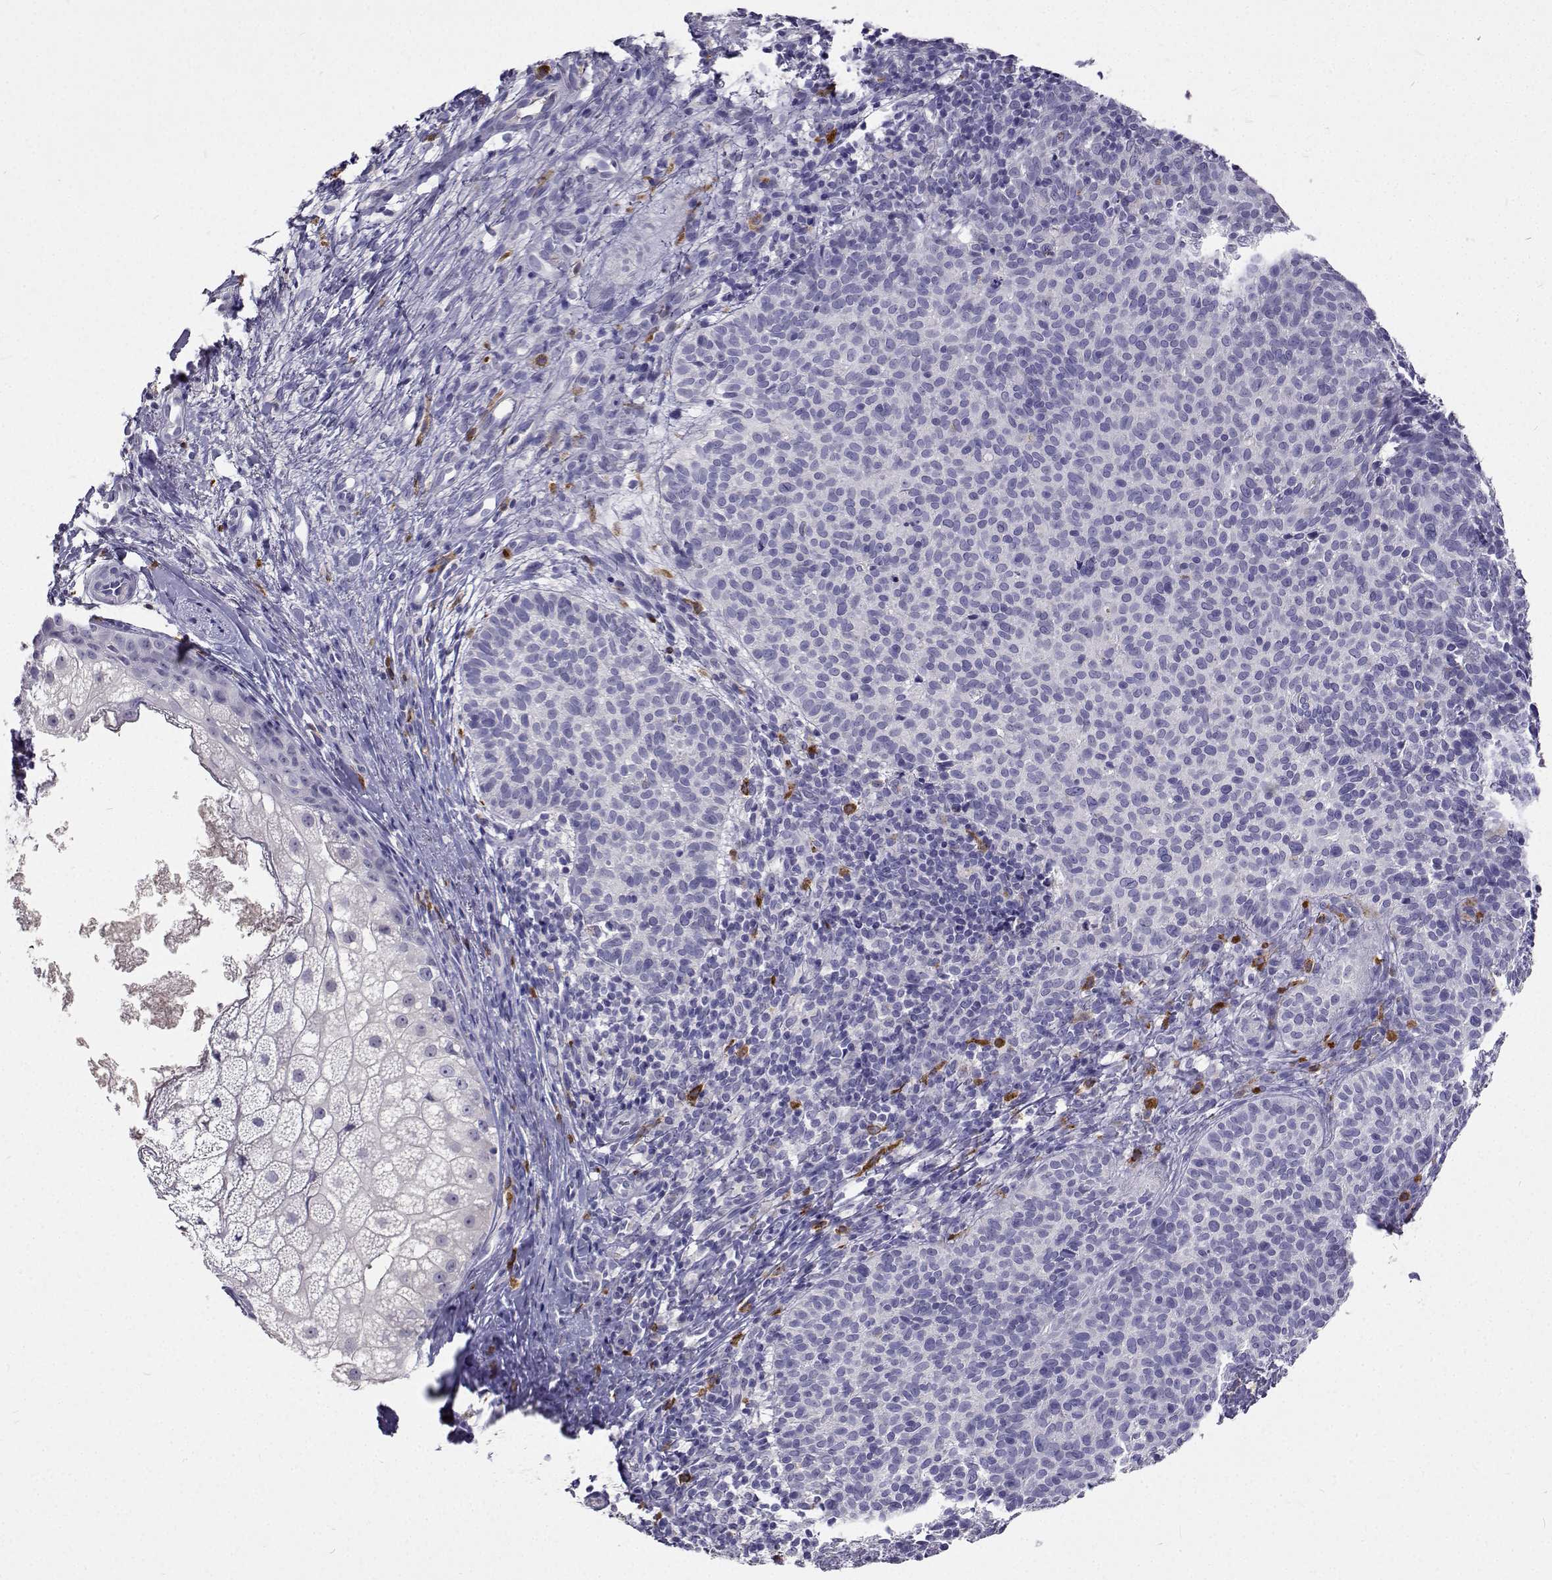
{"staining": {"intensity": "negative", "quantity": "none", "location": "none"}, "tissue": "skin cancer", "cell_type": "Tumor cells", "image_type": "cancer", "snomed": [{"axis": "morphology", "description": "Basal cell carcinoma"}, {"axis": "topography", "description": "Skin"}], "caption": "The immunohistochemistry image has no significant positivity in tumor cells of skin cancer tissue.", "gene": "CFAP44", "patient": {"sex": "male", "age": 57}}